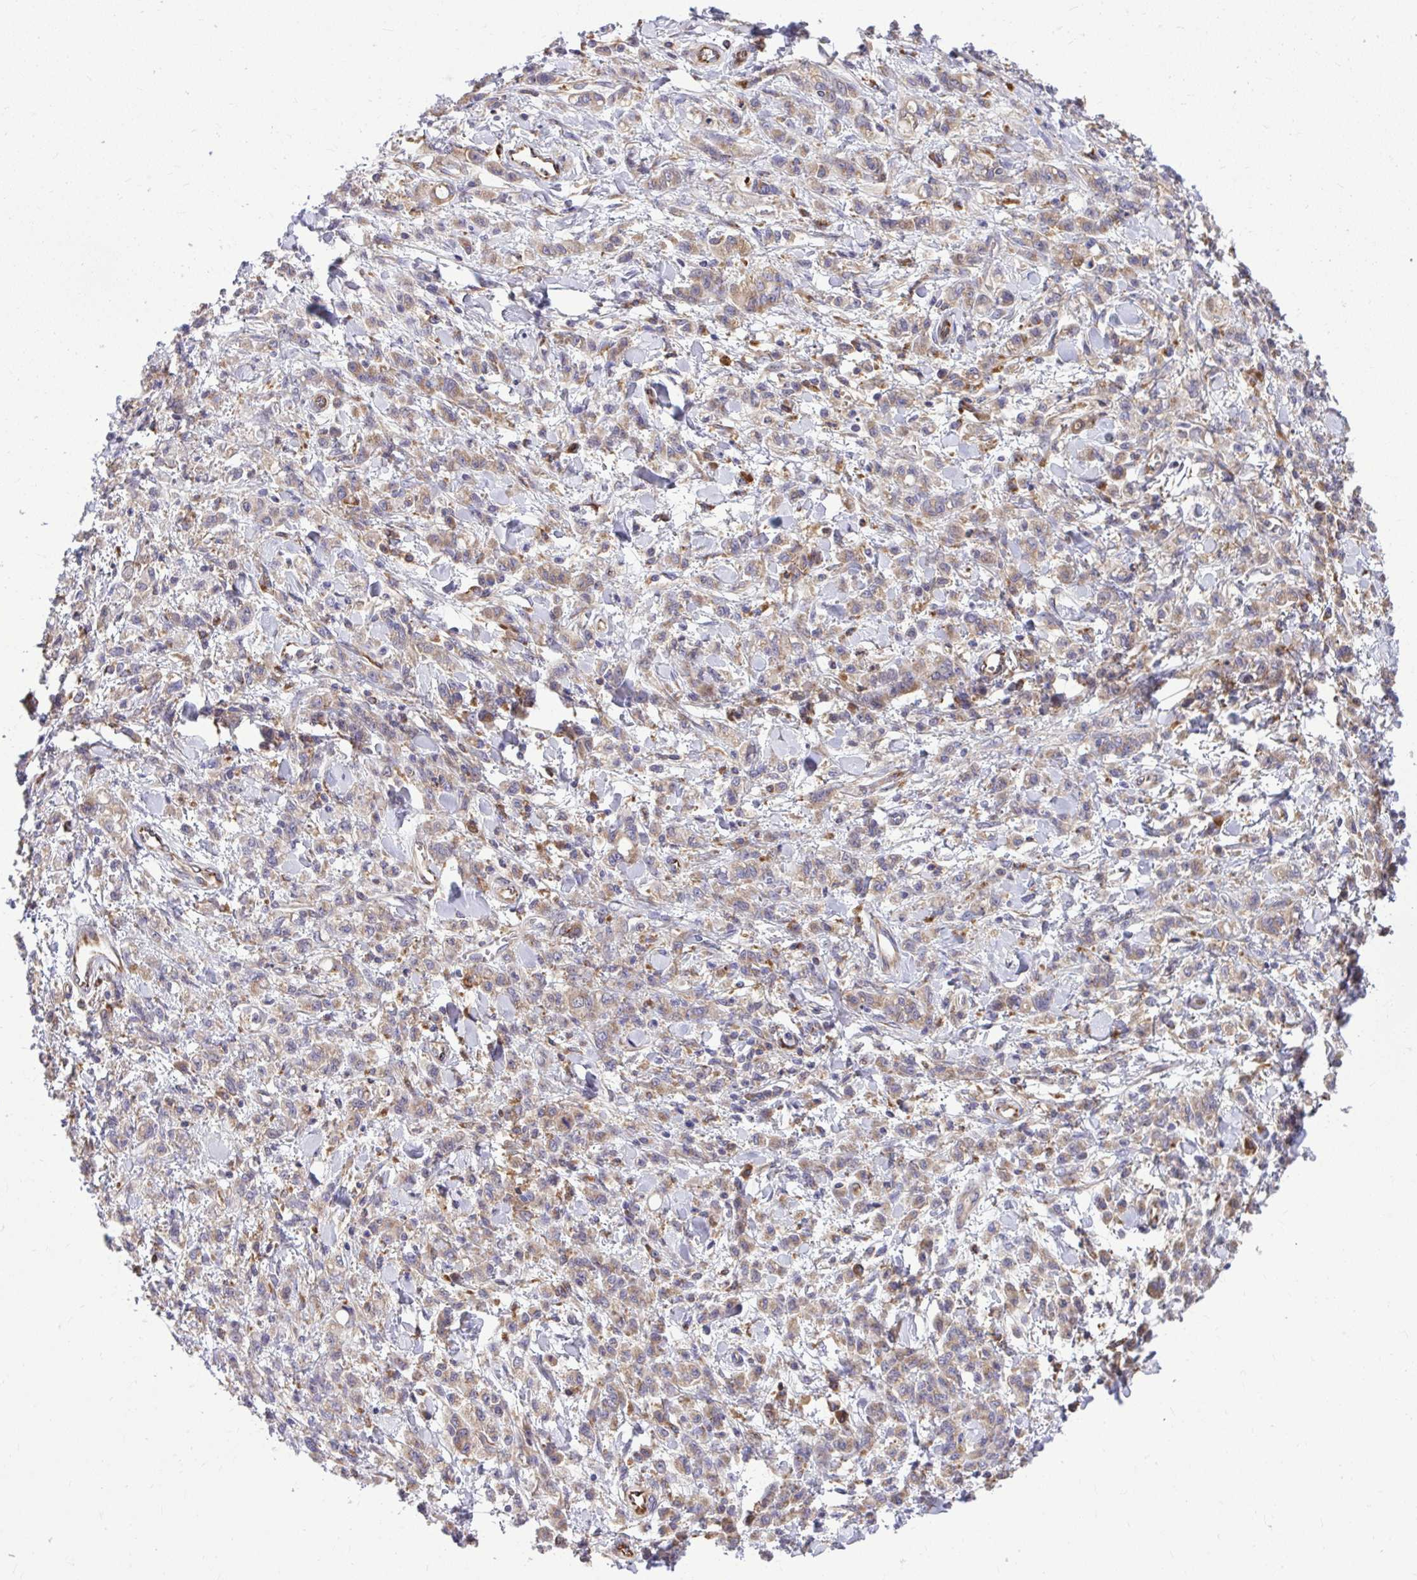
{"staining": {"intensity": "weak", "quantity": ">75%", "location": "cytoplasmic/membranous"}, "tissue": "stomach cancer", "cell_type": "Tumor cells", "image_type": "cancer", "snomed": [{"axis": "morphology", "description": "Adenocarcinoma, NOS"}, {"axis": "topography", "description": "Stomach"}], "caption": "DAB (3,3'-diaminobenzidine) immunohistochemical staining of stomach cancer reveals weak cytoplasmic/membranous protein staining in about >75% of tumor cells. The protein of interest is stained brown, and the nuclei are stained in blue (DAB (3,3'-diaminobenzidine) IHC with brightfield microscopy, high magnification).", "gene": "PAIP2", "patient": {"sex": "male", "age": 77}}